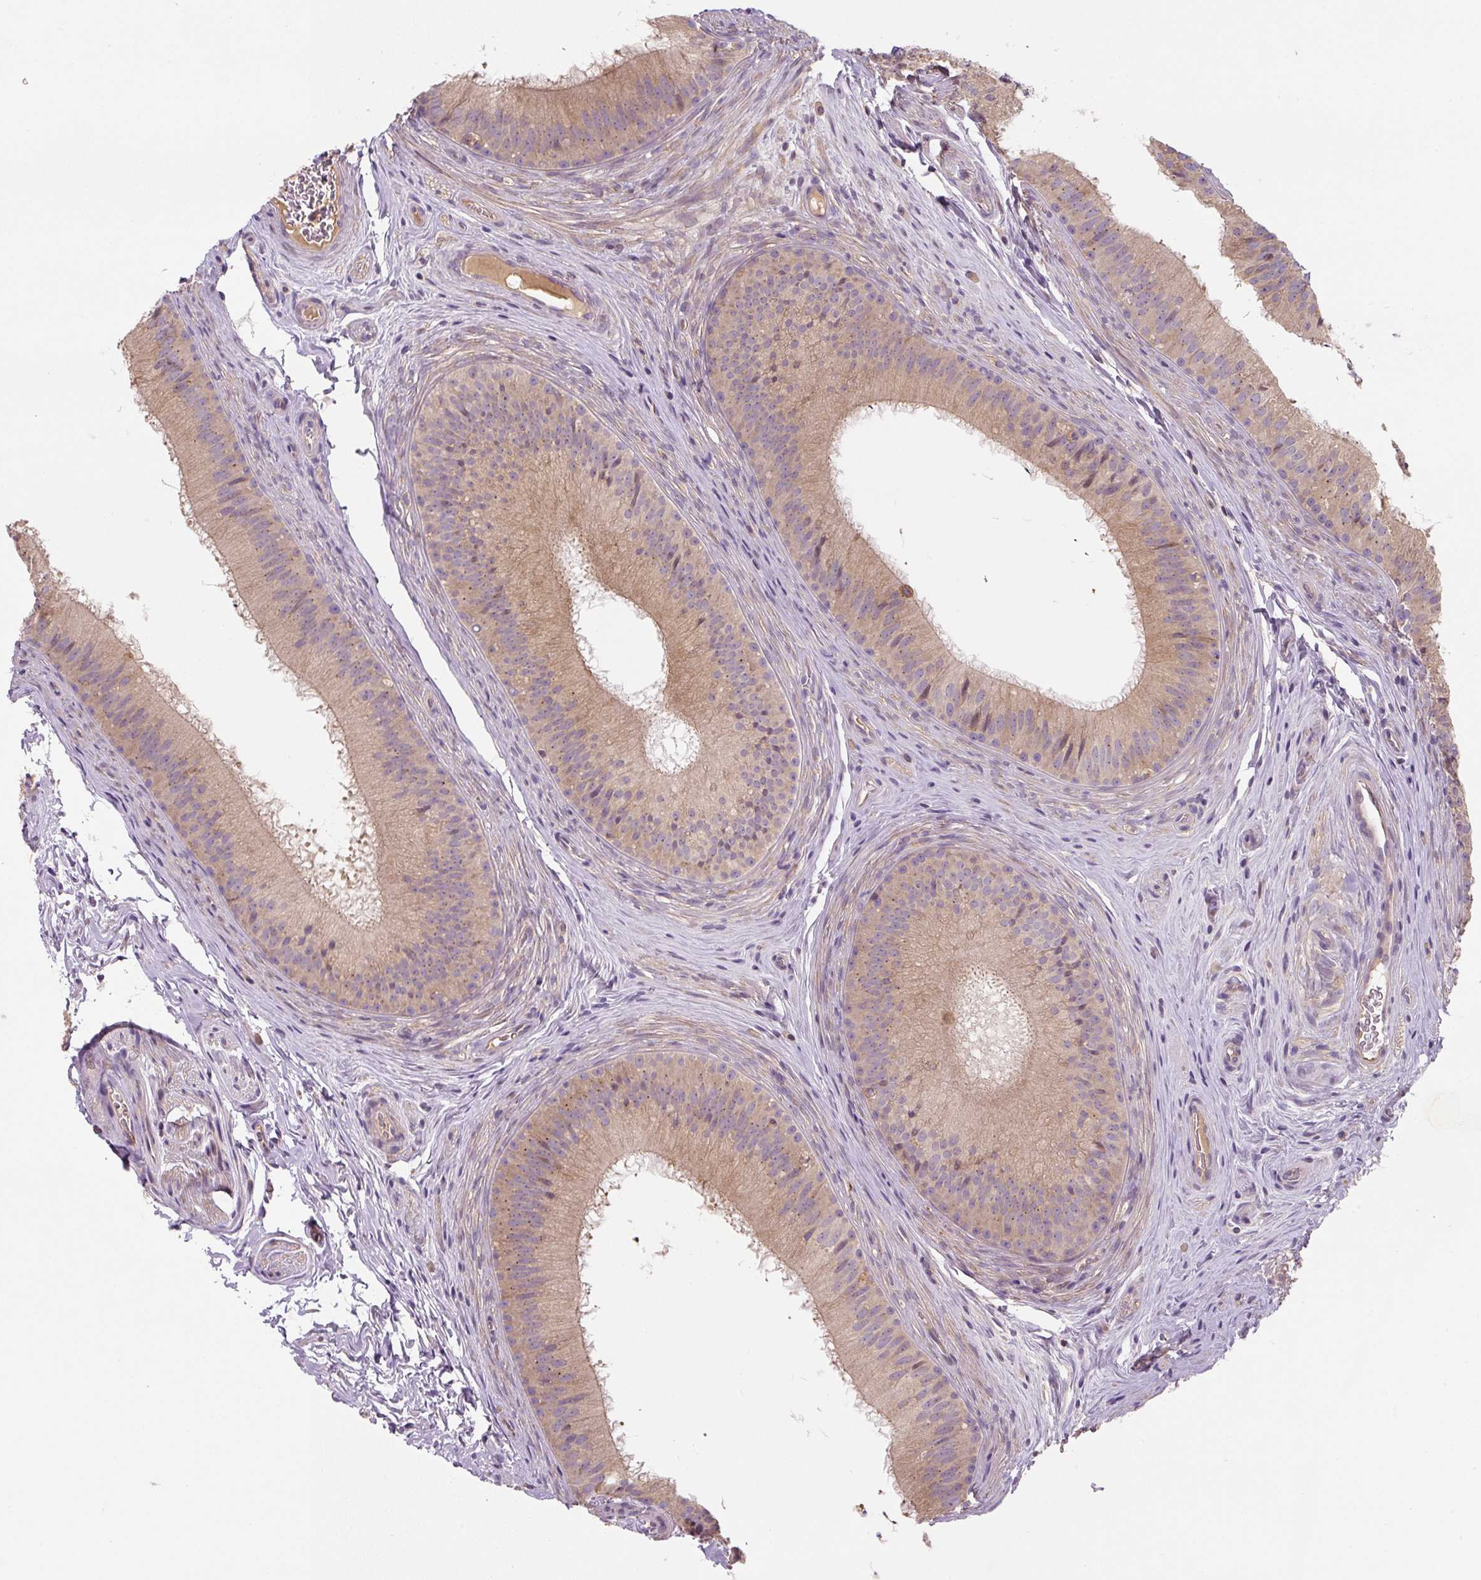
{"staining": {"intensity": "weak", "quantity": ">75%", "location": "cytoplasmic/membranous"}, "tissue": "epididymis", "cell_type": "Glandular cells", "image_type": "normal", "snomed": [{"axis": "morphology", "description": "Normal tissue, NOS"}, {"axis": "topography", "description": "Epididymis"}], "caption": "Immunohistochemical staining of normal human epididymis reveals weak cytoplasmic/membranous protein positivity in approximately >75% of glandular cells.", "gene": "C2orf73", "patient": {"sex": "male", "age": 24}}